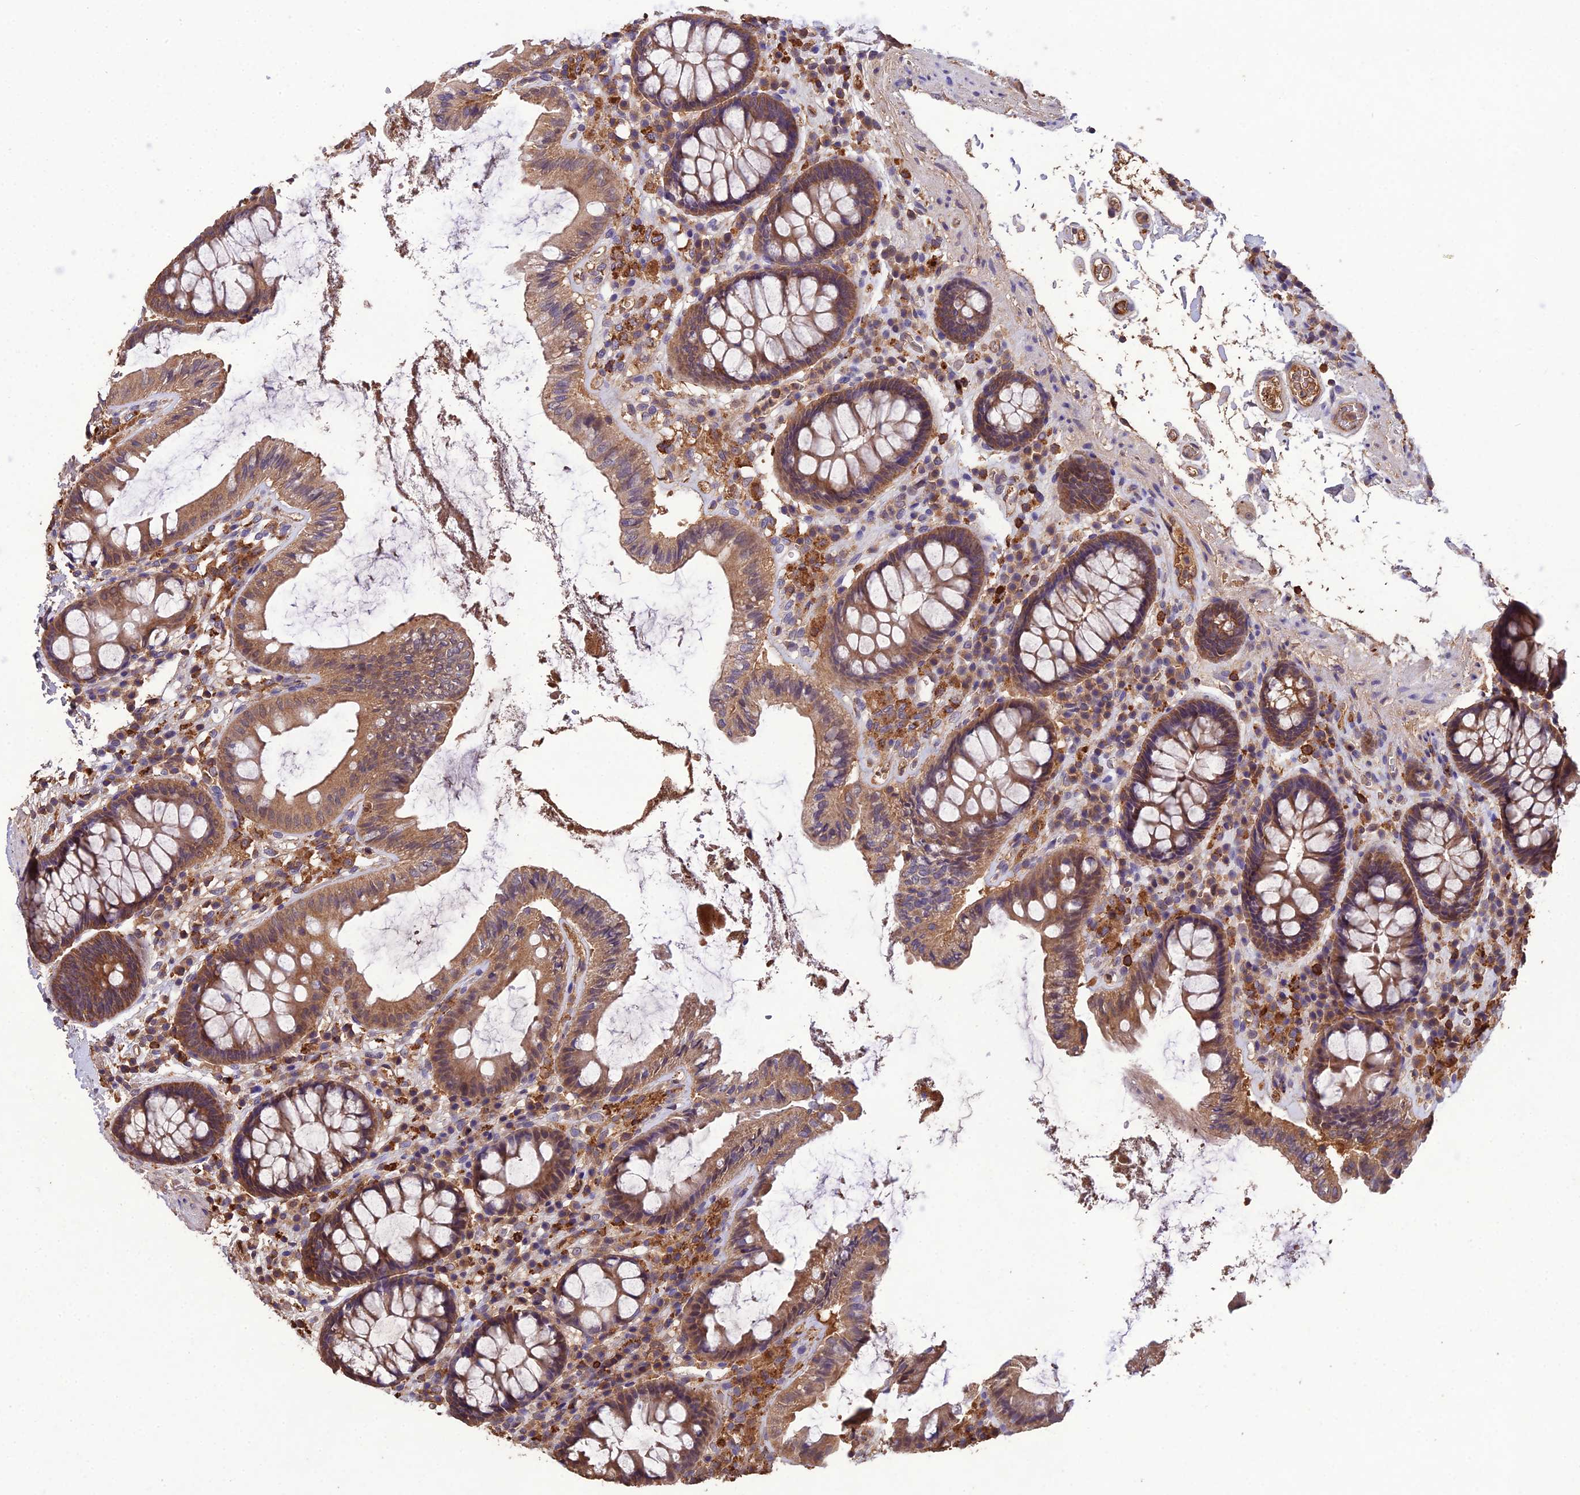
{"staining": {"intensity": "moderate", "quantity": ">75%", "location": "cytoplasmic/membranous"}, "tissue": "colon", "cell_type": "Endothelial cells", "image_type": "normal", "snomed": [{"axis": "morphology", "description": "Normal tissue, NOS"}, {"axis": "topography", "description": "Colon"}], "caption": "Moderate cytoplasmic/membranous expression for a protein is present in approximately >75% of endothelial cells of unremarkable colon using immunohistochemistry (IHC).", "gene": "TMEM258", "patient": {"sex": "male", "age": 84}}